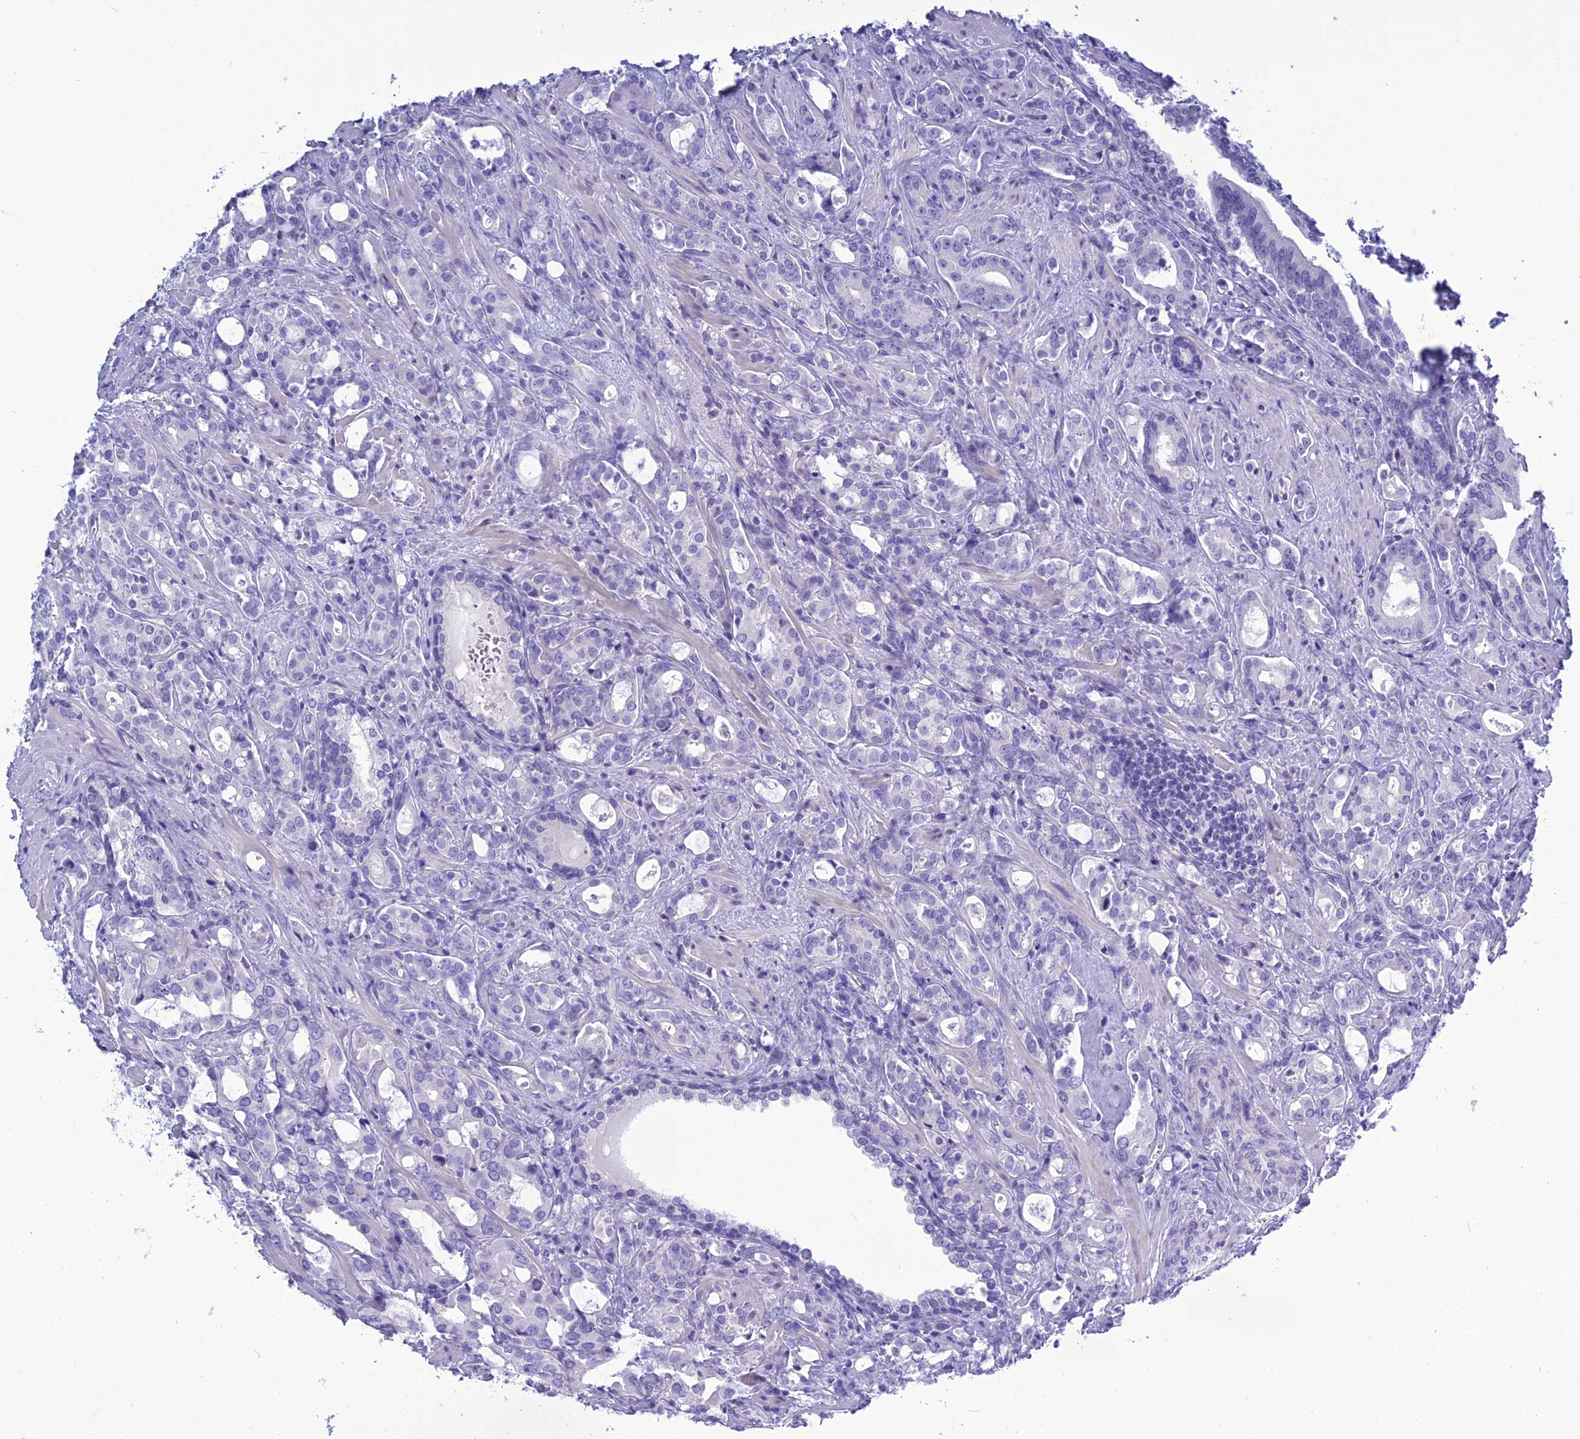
{"staining": {"intensity": "negative", "quantity": "none", "location": "none"}, "tissue": "prostate cancer", "cell_type": "Tumor cells", "image_type": "cancer", "snomed": [{"axis": "morphology", "description": "Adenocarcinoma, High grade"}, {"axis": "topography", "description": "Prostate"}], "caption": "Prostate cancer (adenocarcinoma (high-grade)) was stained to show a protein in brown. There is no significant expression in tumor cells. Brightfield microscopy of immunohistochemistry (IHC) stained with DAB (3,3'-diaminobenzidine) (brown) and hematoxylin (blue), captured at high magnification.", "gene": "BBS2", "patient": {"sex": "male", "age": 72}}